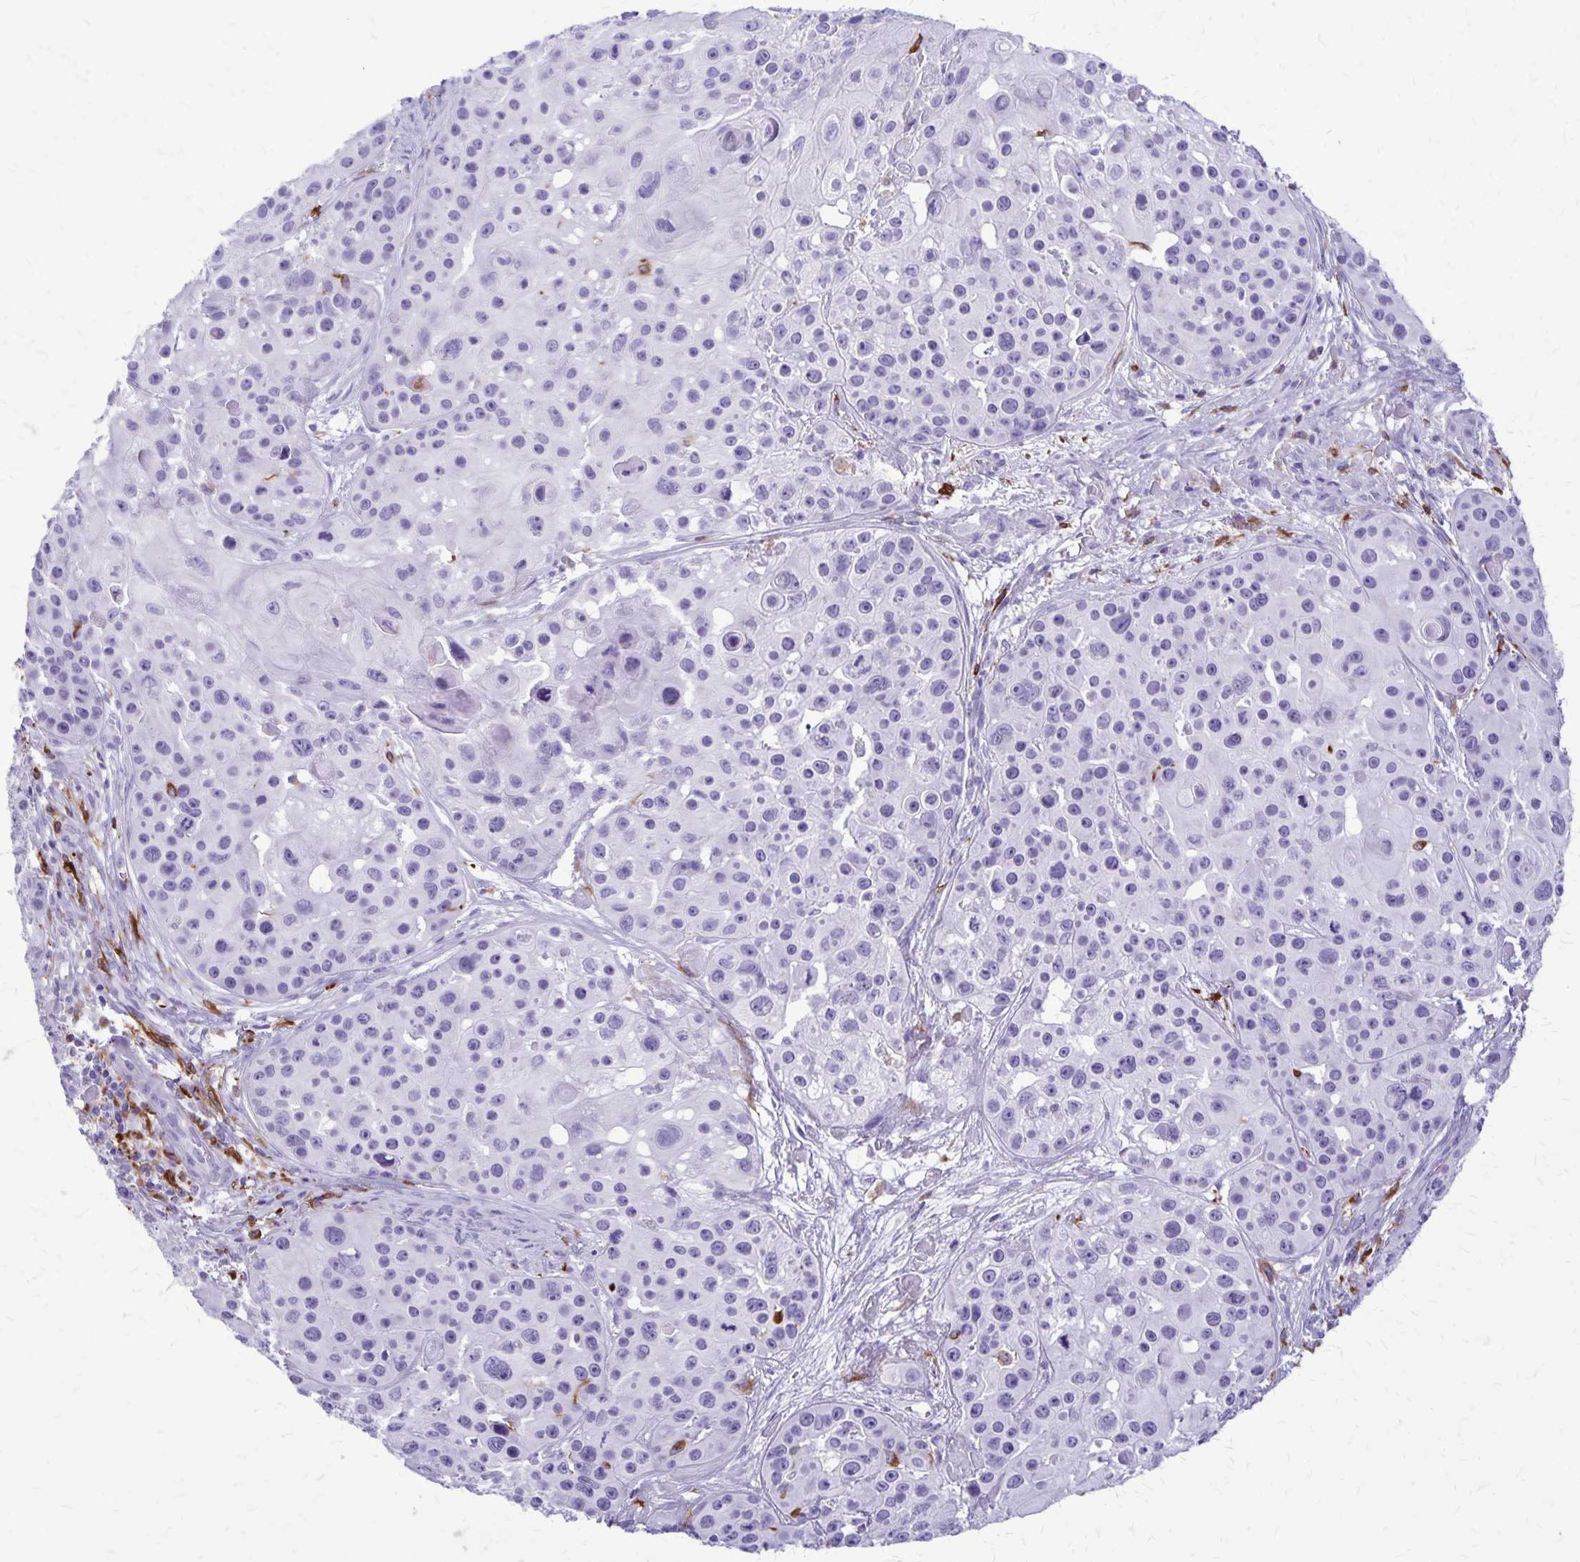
{"staining": {"intensity": "negative", "quantity": "none", "location": "none"}, "tissue": "skin cancer", "cell_type": "Tumor cells", "image_type": "cancer", "snomed": [{"axis": "morphology", "description": "Squamous cell carcinoma, NOS"}, {"axis": "topography", "description": "Skin"}], "caption": "A histopathology image of human skin squamous cell carcinoma is negative for staining in tumor cells.", "gene": "RTN1", "patient": {"sex": "male", "age": 92}}